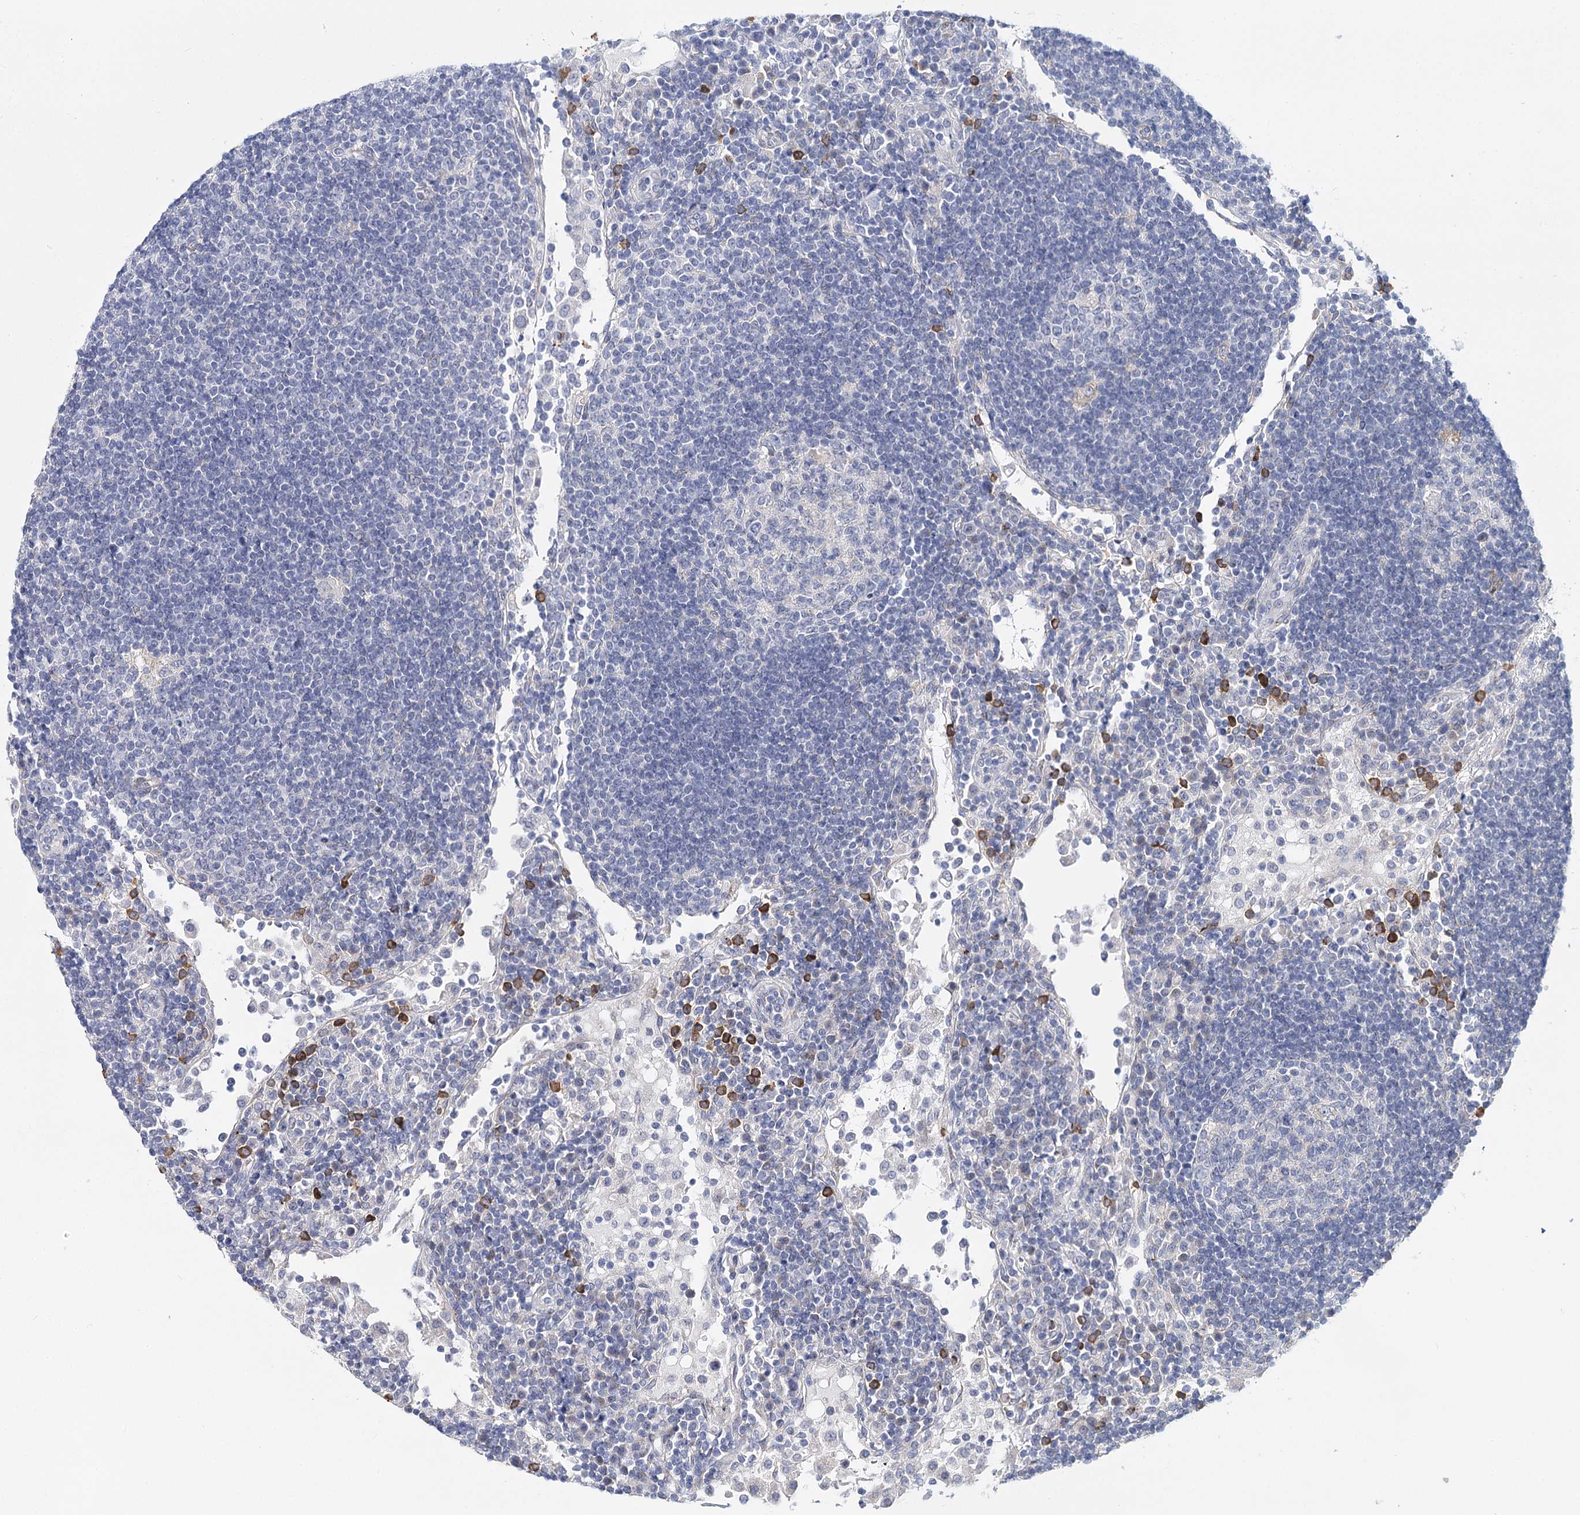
{"staining": {"intensity": "negative", "quantity": "none", "location": "none"}, "tissue": "lymph node", "cell_type": "Germinal center cells", "image_type": "normal", "snomed": [{"axis": "morphology", "description": "Normal tissue, NOS"}, {"axis": "topography", "description": "Lymph node"}], "caption": "A high-resolution image shows immunohistochemistry staining of normal lymph node, which exhibits no significant staining in germinal center cells.", "gene": "TEX12", "patient": {"sex": "female", "age": 53}}